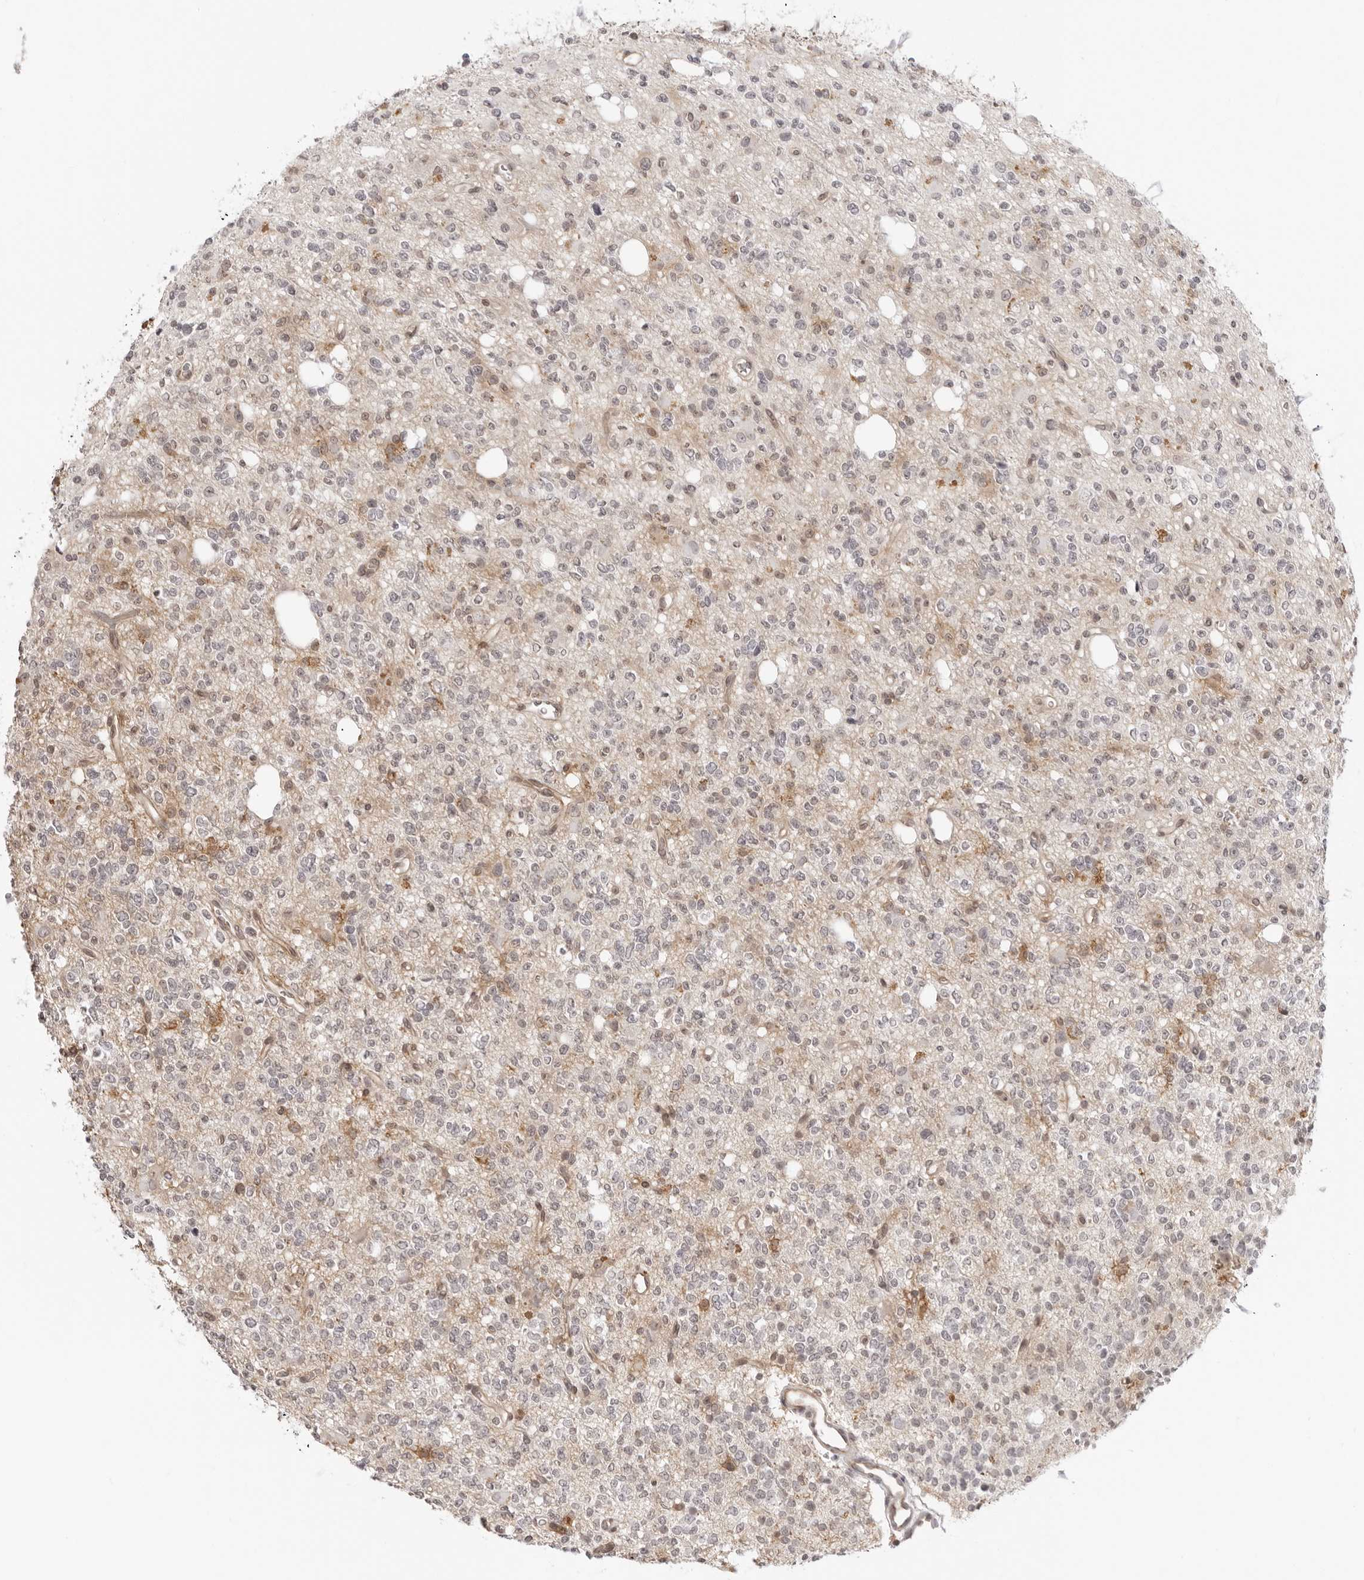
{"staining": {"intensity": "negative", "quantity": "none", "location": "none"}, "tissue": "glioma", "cell_type": "Tumor cells", "image_type": "cancer", "snomed": [{"axis": "morphology", "description": "Glioma, malignant, High grade"}, {"axis": "topography", "description": "Brain"}], "caption": "Immunohistochemistry histopathology image of neoplastic tissue: glioma stained with DAB (3,3'-diaminobenzidine) displays no significant protein expression in tumor cells.", "gene": "TRAPPC3", "patient": {"sex": "female", "age": 62}}